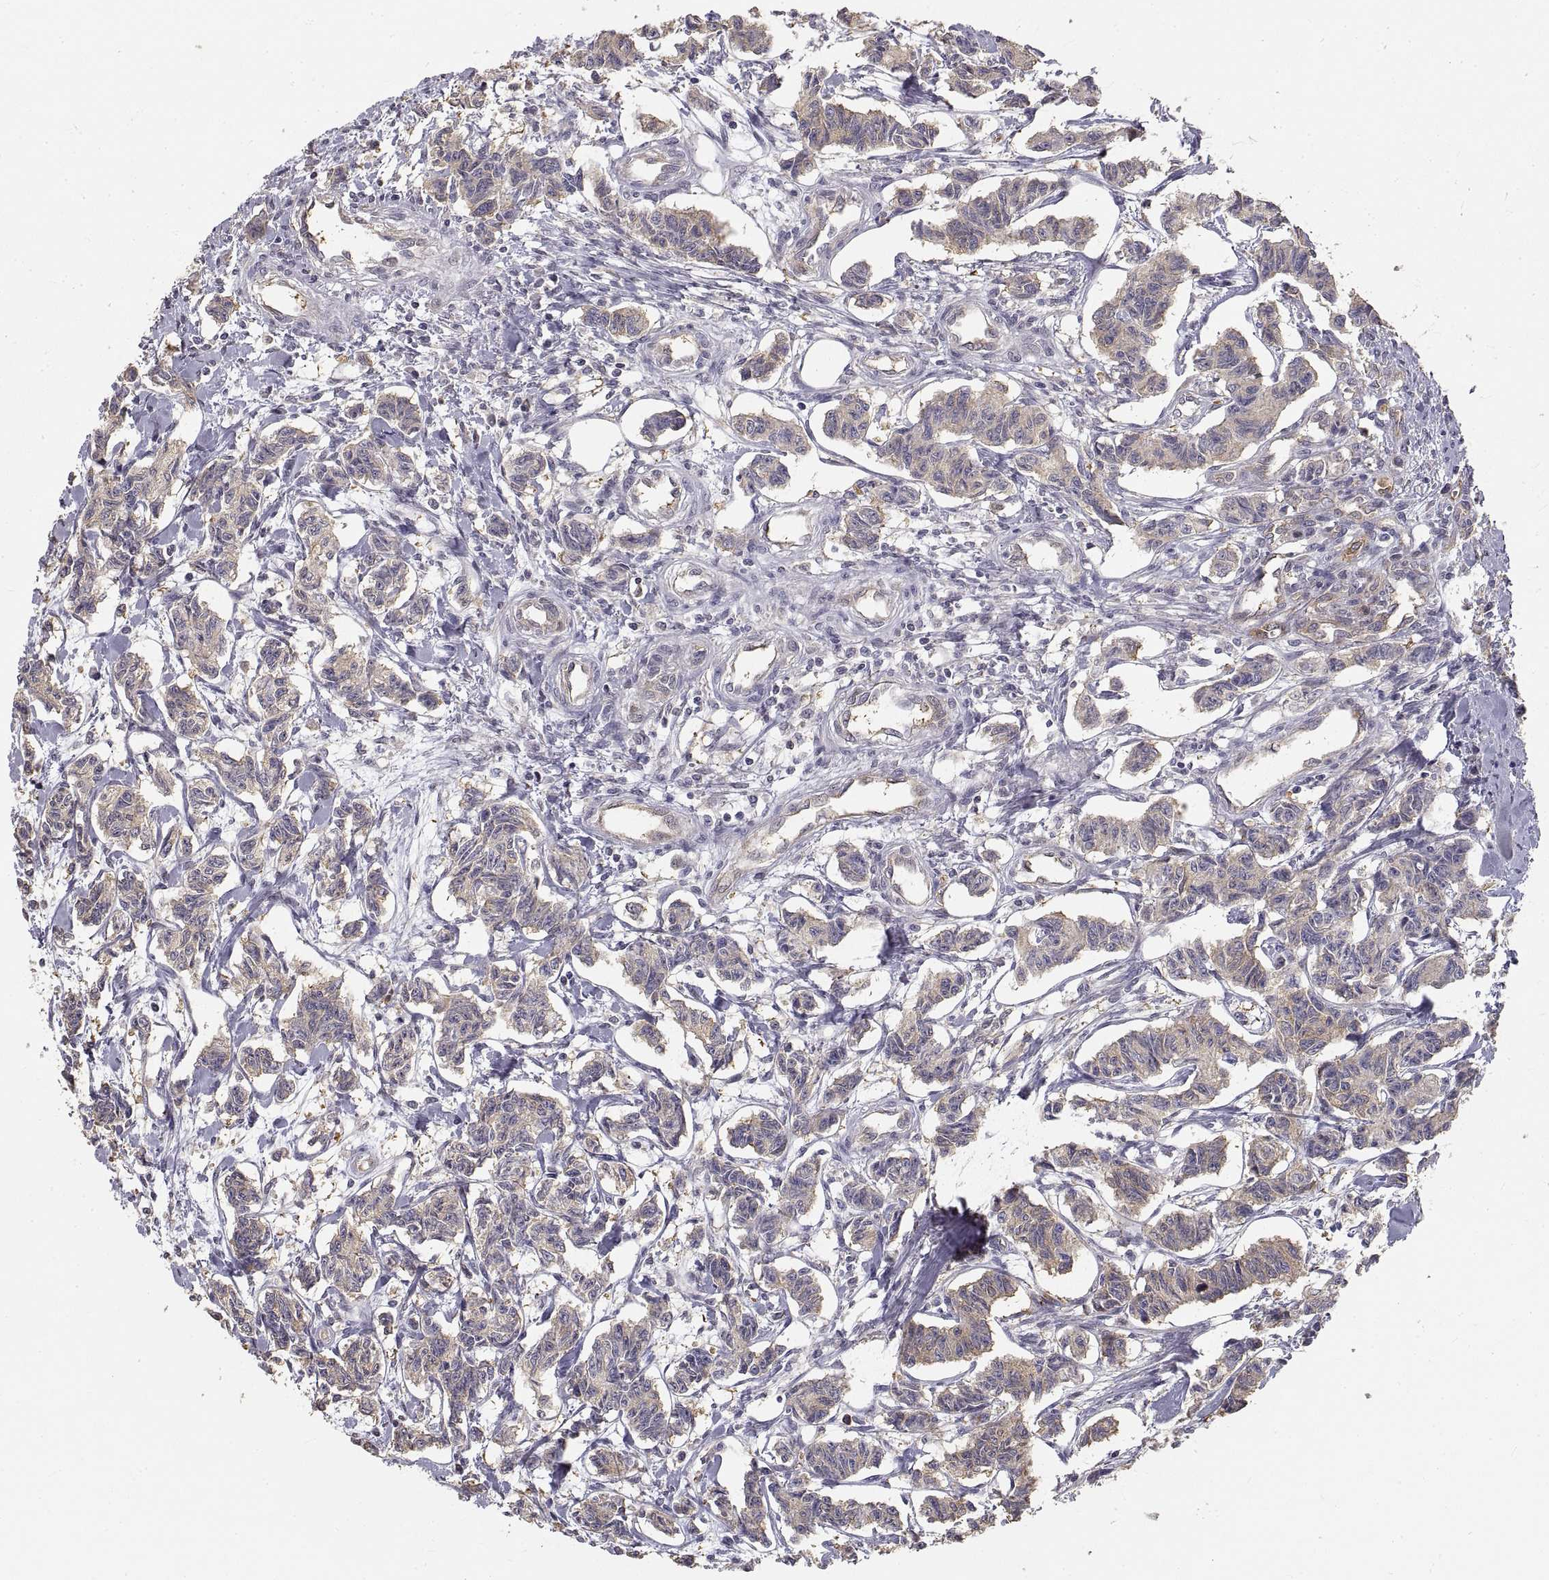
{"staining": {"intensity": "weak", "quantity": ">75%", "location": "cytoplasmic/membranous"}, "tissue": "carcinoid", "cell_type": "Tumor cells", "image_type": "cancer", "snomed": [{"axis": "morphology", "description": "Carcinoid, malignant, NOS"}, {"axis": "topography", "description": "Kidney"}], "caption": "DAB (3,3'-diaminobenzidine) immunohistochemical staining of human carcinoid displays weak cytoplasmic/membranous protein positivity in about >75% of tumor cells.", "gene": "HSP90AB1", "patient": {"sex": "female", "age": 41}}